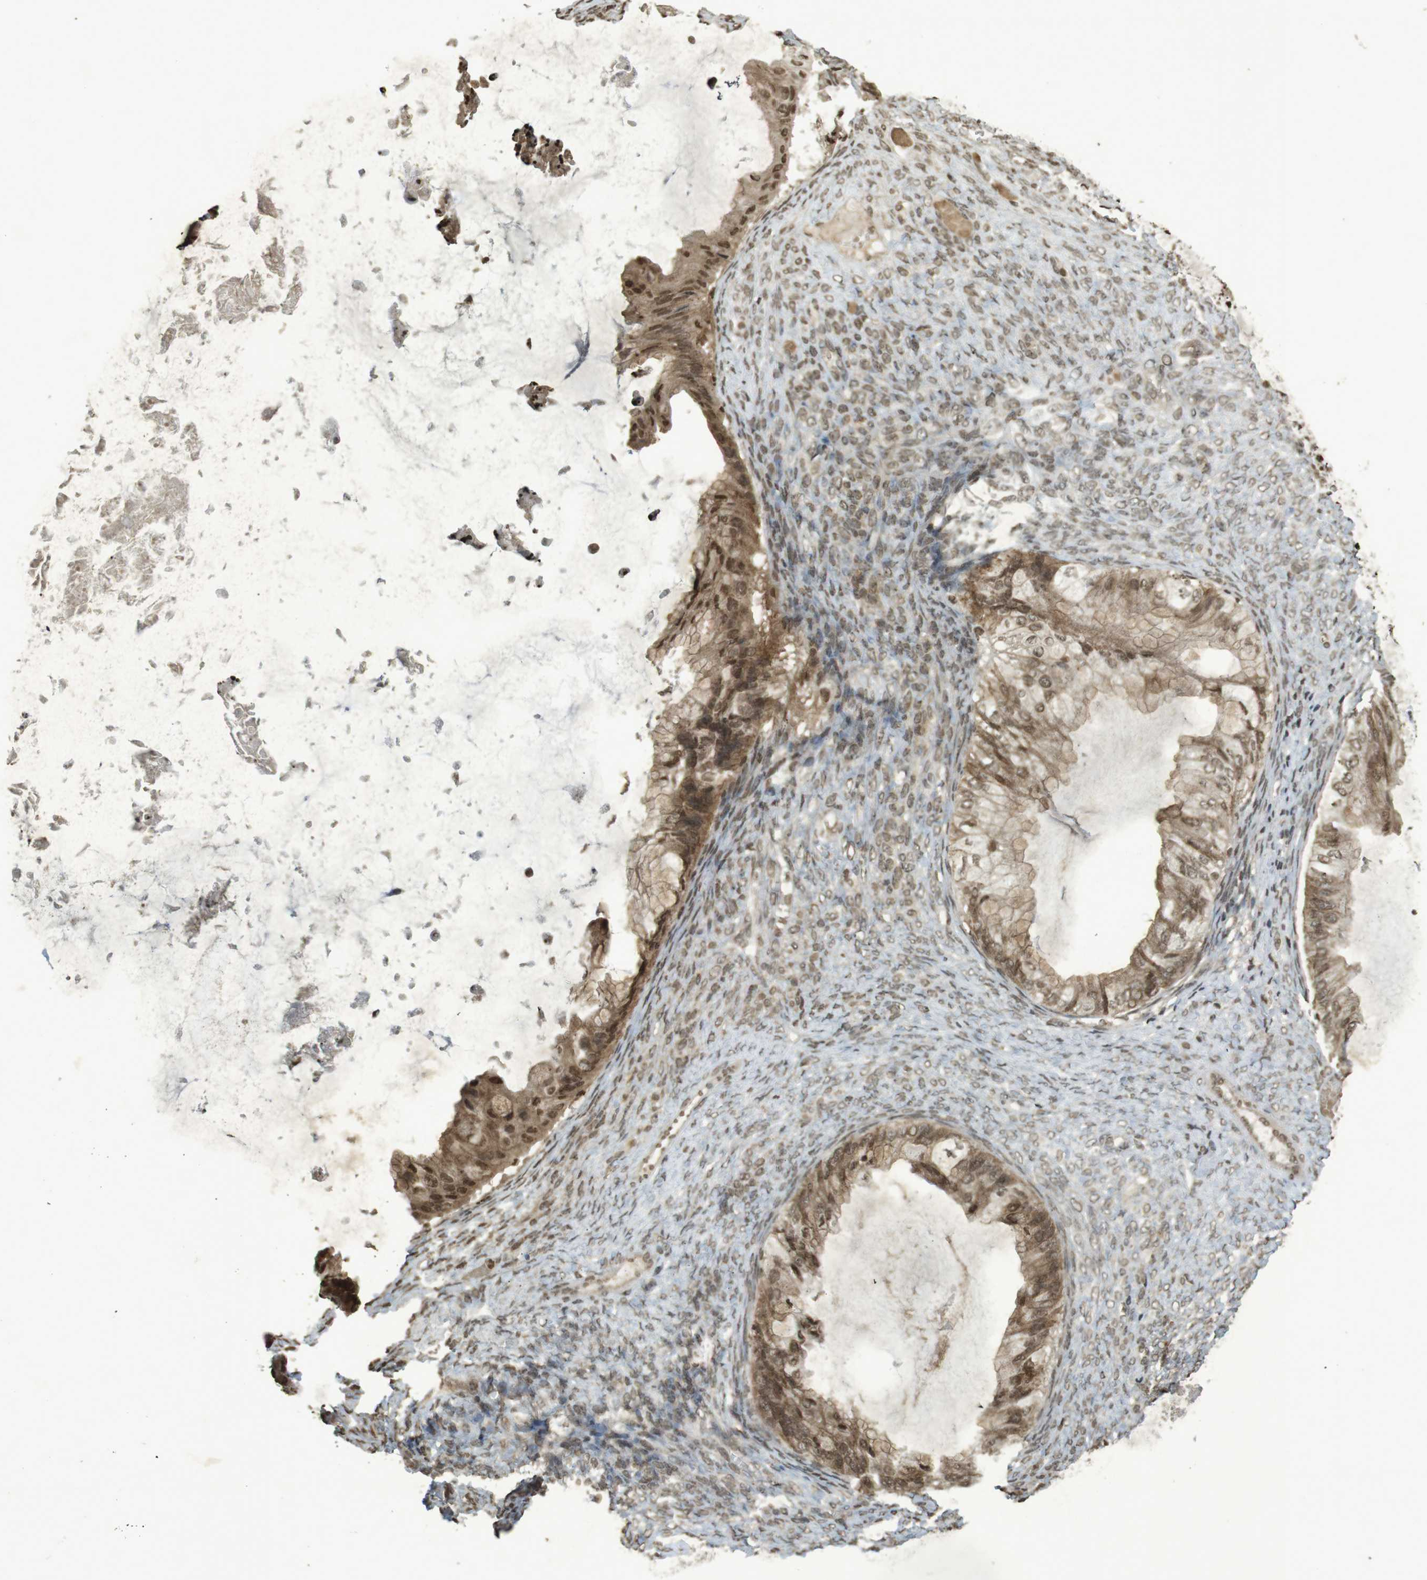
{"staining": {"intensity": "moderate", "quantity": ">75%", "location": "cytoplasmic/membranous,nuclear"}, "tissue": "ovarian cancer", "cell_type": "Tumor cells", "image_type": "cancer", "snomed": [{"axis": "morphology", "description": "Cystadenocarcinoma, mucinous, NOS"}, {"axis": "topography", "description": "Ovary"}], "caption": "About >75% of tumor cells in human ovarian cancer (mucinous cystadenocarcinoma) demonstrate moderate cytoplasmic/membranous and nuclear protein expression as visualized by brown immunohistochemical staining.", "gene": "ORC4", "patient": {"sex": "female", "age": 61}}